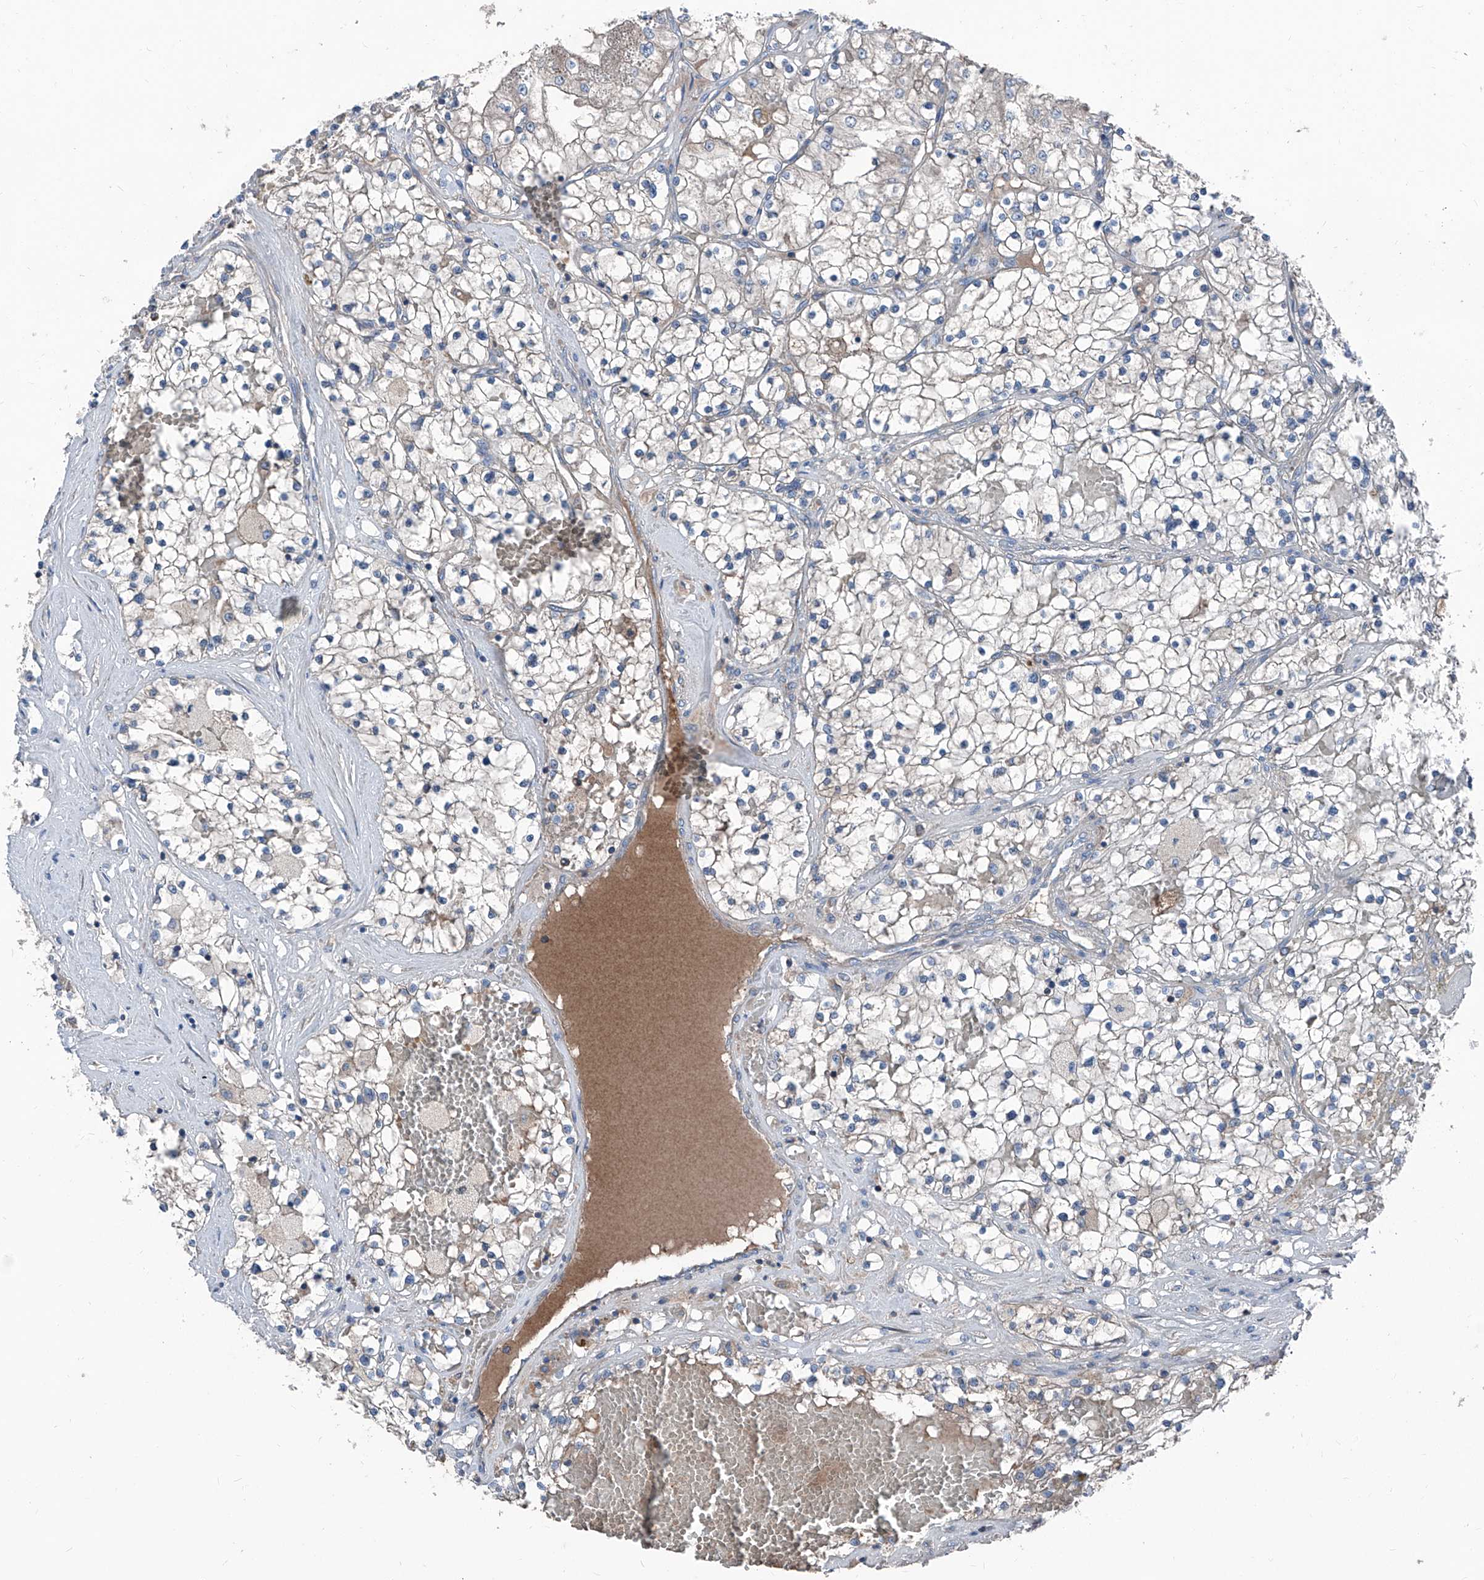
{"staining": {"intensity": "weak", "quantity": "25%-75%", "location": "cytoplasmic/membranous"}, "tissue": "renal cancer", "cell_type": "Tumor cells", "image_type": "cancer", "snomed": [{"axis": "morphology", "description": "Normal tissue, NOS"}, {"axis": "morphology", "description": "Adenocarcinoma, NOS"}, {"axis": "topography", "description": "Kidney"}], "caption": "Protein expression analysis of human renal cancer (adenocarcinoma) reveals weak cytoplasmic/membranous staining in about 25%-75% of tumor cells. Using DAB (3,3'-diaminobenzidine) (brown) and hematoxylin (blue) stains, captured at high magnification using brightfield microscopy.", "gene": "GPAT3", "patient": {"sex": "male", "age": 68}}